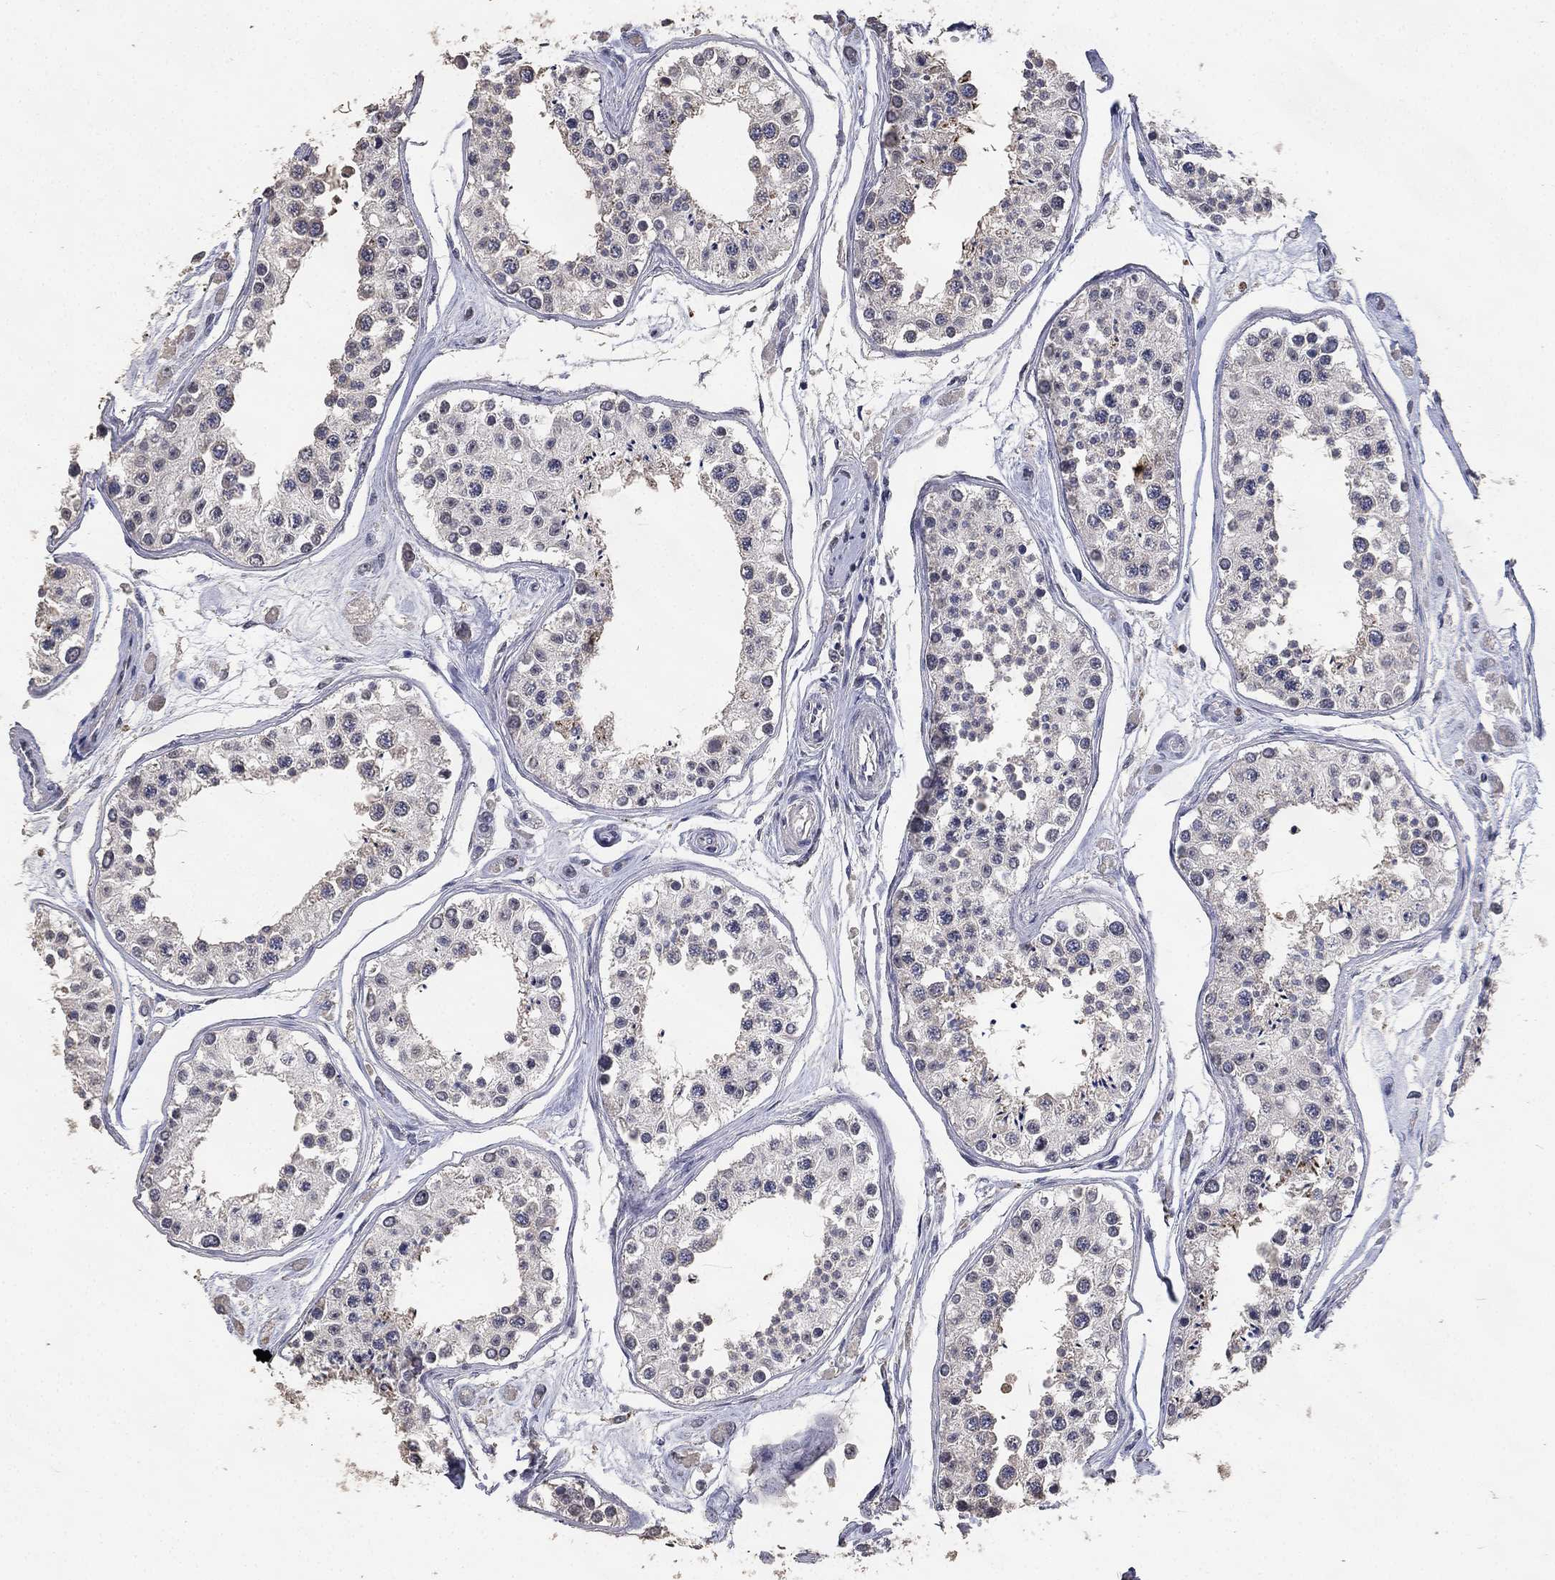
{"staining": {"intensity": "negative", "quantity": "none", "location": "none"}, "tissue": "testis", "cell_type": "Cells in seminiferous ducts", "image_type": "normal", "snomed": [{"axis": "morphology", "description": "Normal tissue, NOS"}, {"axis": "topography", "description": "Testis"}], "caption": "Immunohistochemical staining of normal human testis demonstrates no significant staining in cells in seminiferous ducts. Nuclei are stained in blue.", "gene": "DSG1", "patient": {"sex": "male", "age": 25}}